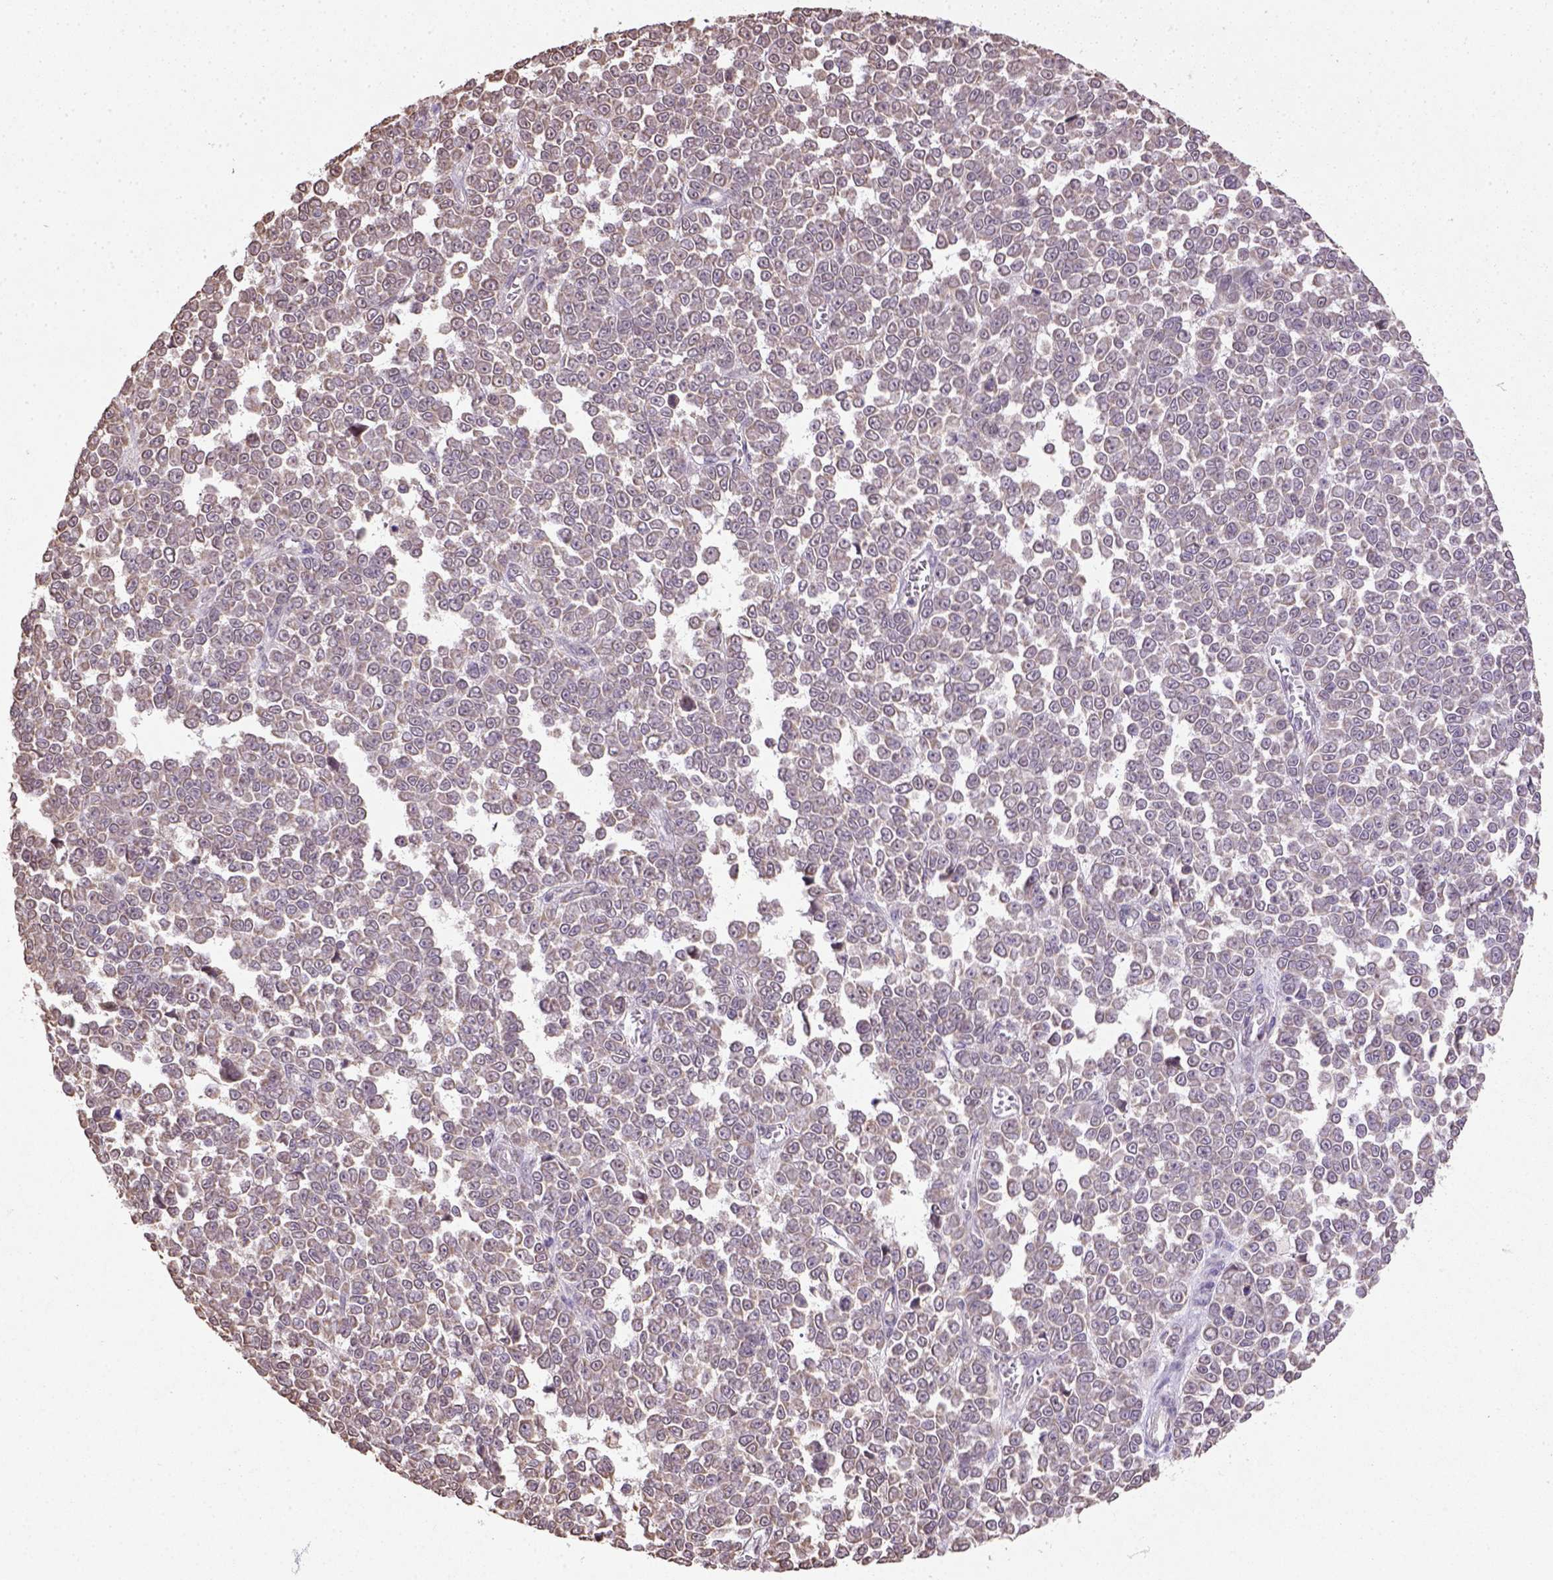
{"staining": {"intensity": "weak", "quantity": ">75%", "location": "cytoplasmic/membranous"}, "tissue": "melanoma", "cell_type": "Tumor cells", "image_type": "cancer", "snomed": [{"axis": "morphology", "description": "Malignant melanoma, NOS"}, {"axis": "topography", "description": "Skin"}], "caption": "Weak cytoplasmic/membranous positivity is seen in about >75% of tumor cells in malignant melanoma.", "gene": "NUDT10", "patient": {"sex": "female", "age": 95}}